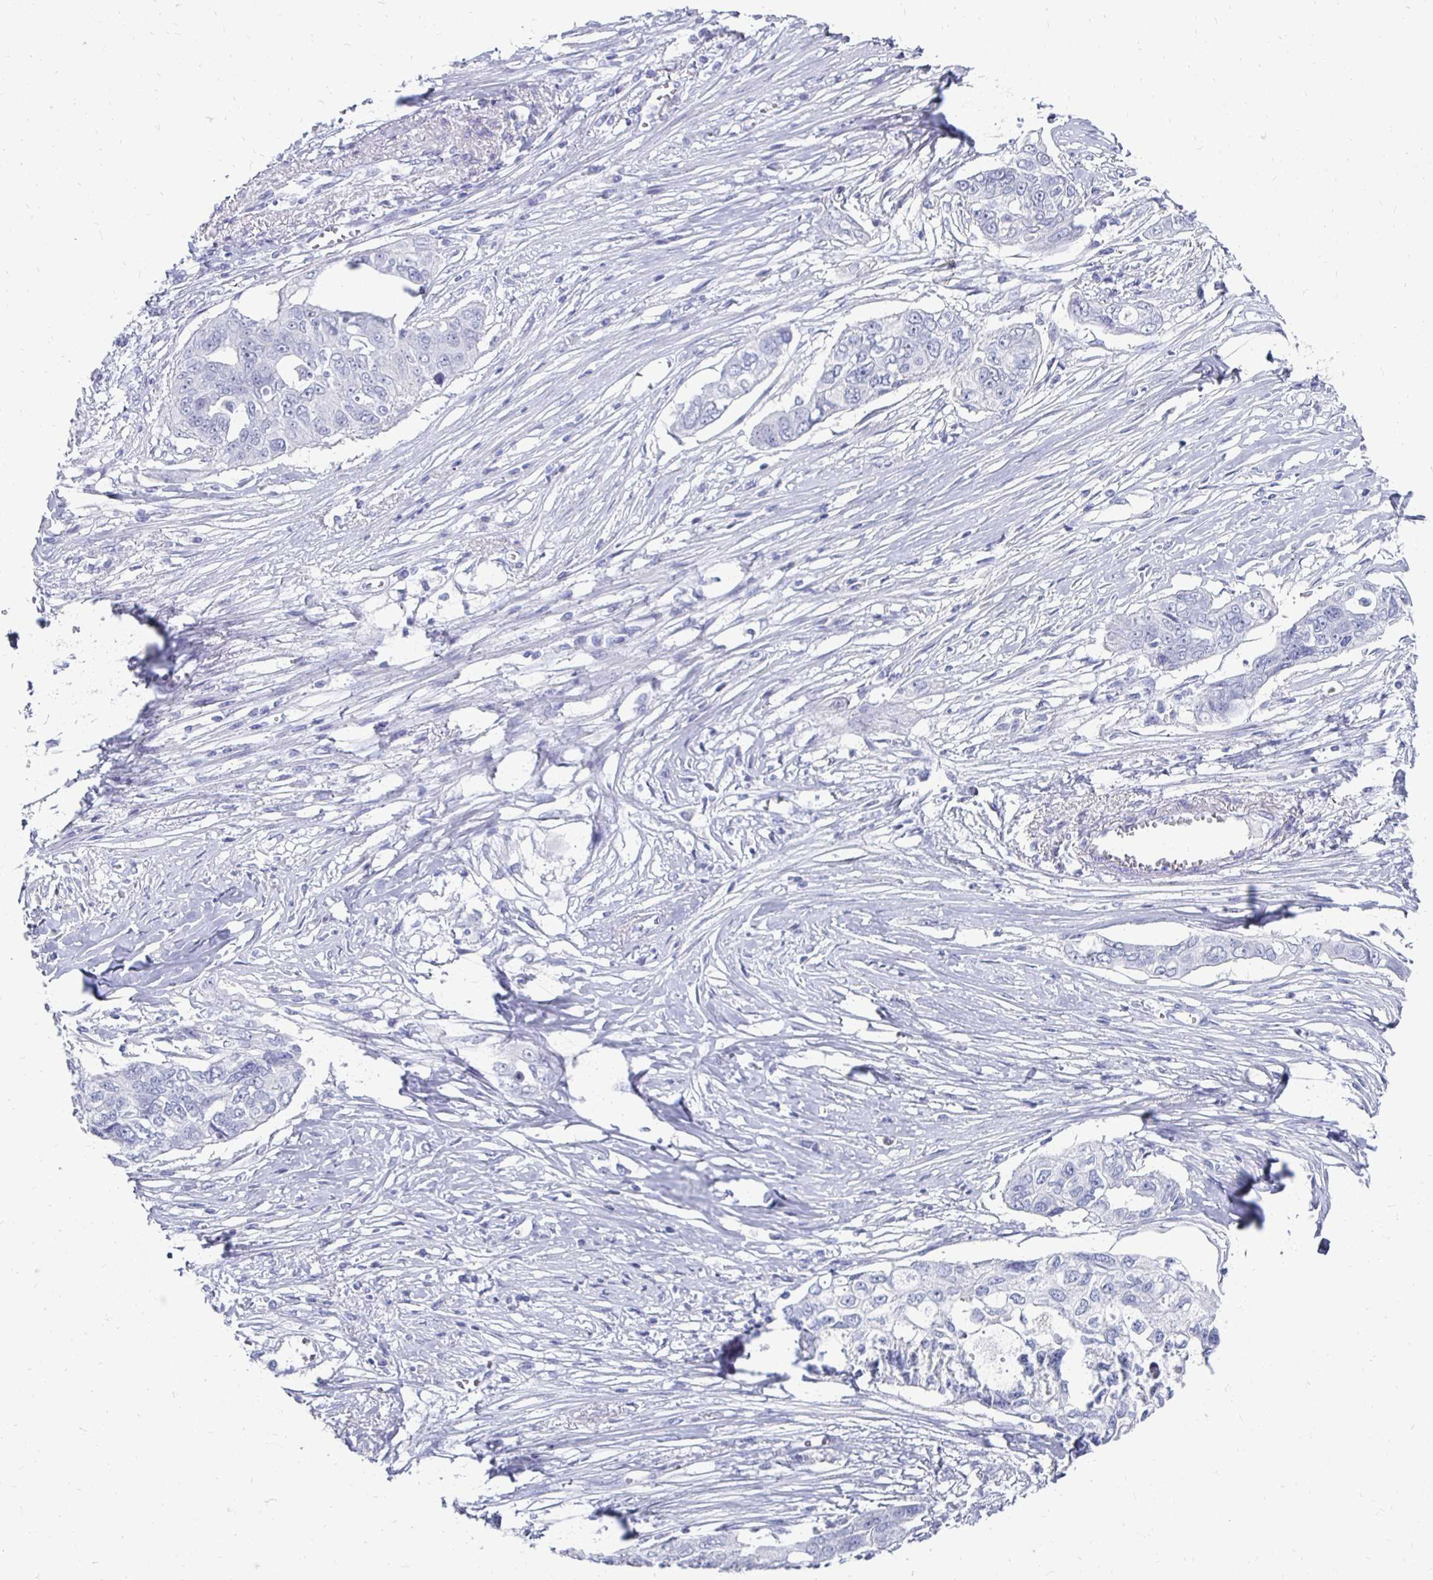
{"staining": {"intensity": "negative", "quantity": "none", "location": "none"}, "tissue": "ovarian cancer", "cell_type": "Tumor cells", "image_type": "cancer", "snomed": [{"axis": "morphology", "description": "Carcinoma, endometroid"}, {"axis": "topography", "description": "Ovary"}], "caption": "High magnification brightfield microscopy of ovarian endometroid carcinoma stained with DAB (brown) and counterstained with hematoxylin (blue): tumor cells show no significant expression.", "gene": "SYCP3", "patient": {"sex": "female", "age": 70}}